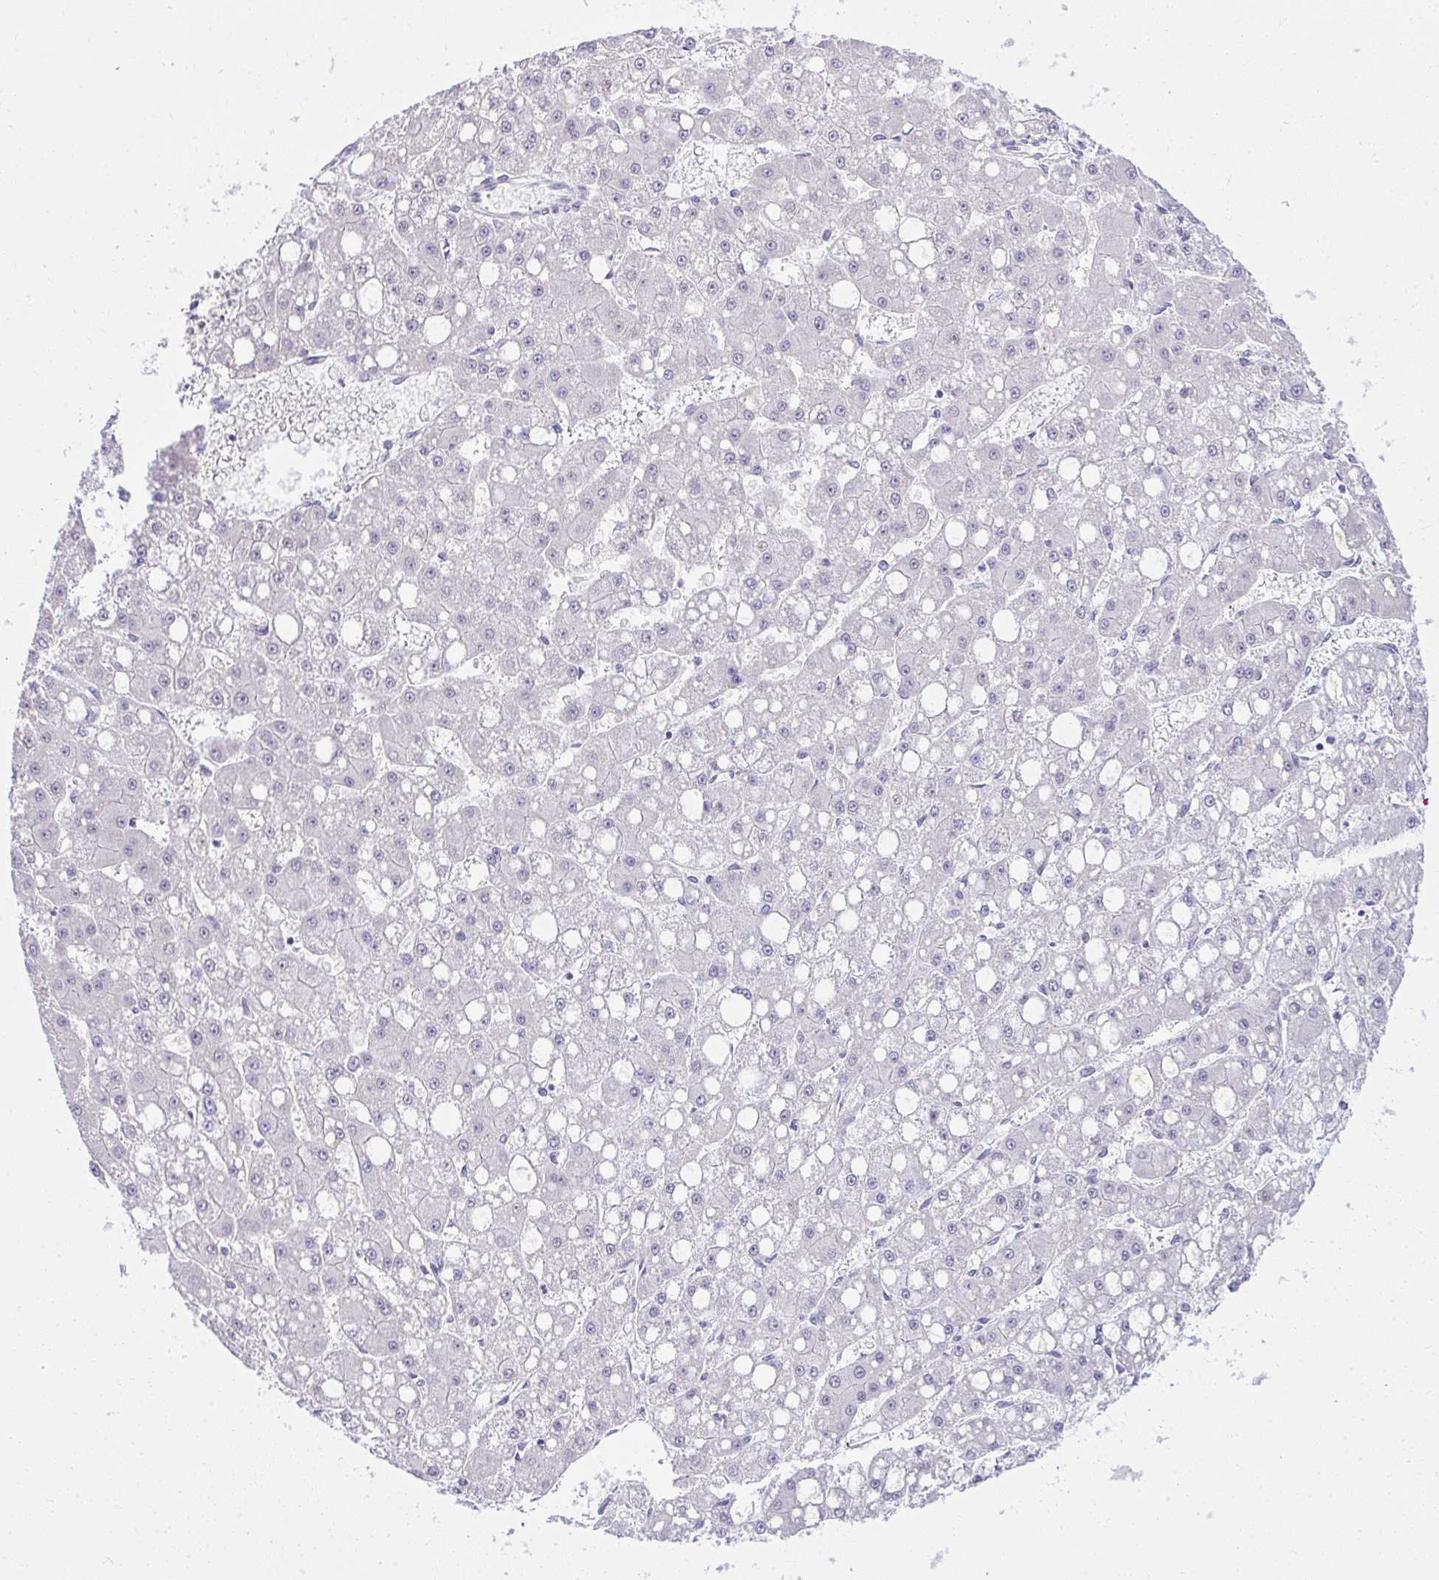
{"staining": {"intensity": "negative", "quantity": "none", "location": "none"}, "tissue": "liver cancer", "cell_type": "Tumor cells", "image_type": "cancer", "snomed": [{"axis": "morphology", "description": "Carcinoma, Hepatocellular, NOS"}, {"axis": "topography", "description": "Liver"}], "caption": "Image shows no significant protein expression in tumor cells of hepatocellular carcinoma (liver).", "gene": "EID3", "patient": {"sex": "male", "age": 67}}